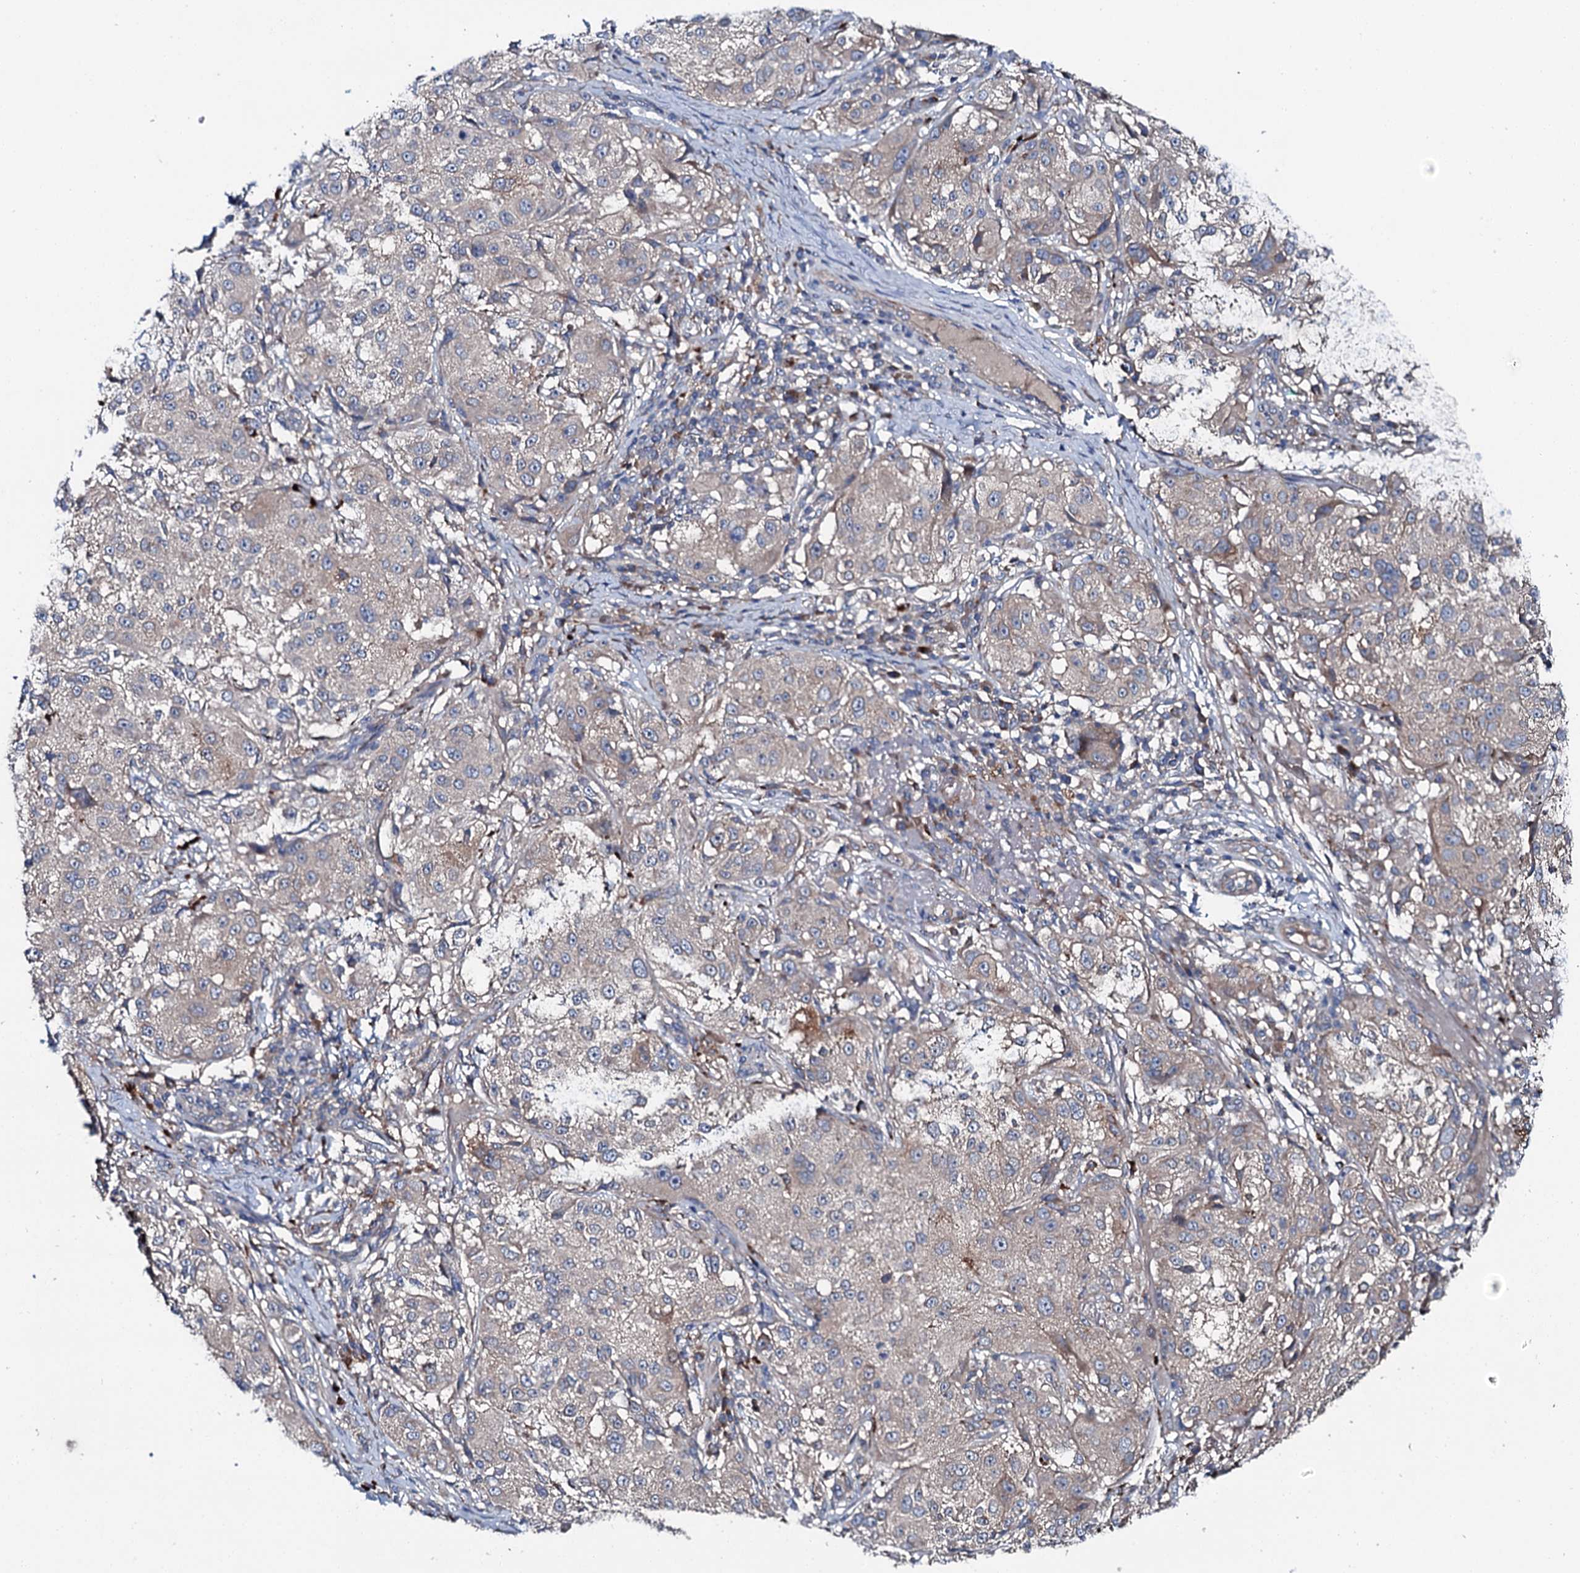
{"staining": {"intensity": "moderate", "quantity": "25%-75%", "location": "cytoplasmic/membranous"}, "tissue": "melanoma", "cell_type": "Tumor cells", "image_type": "cancer", "snomed": [{"axis": "morphology", "description": "Necrosis, NOS"}, {"axis": "morphology", "description": "Malignant melanoma, NOS"}, {"axis": "topography", "description": "Skin"}], "caption": "Protein expression analysis of melanoma reveals moderate cytoplasmic/membranous staining in approximately 25%-75% of tumor cells.", "gene": "SLC22A25", "patient": {"sex": "female", "age": 87}}